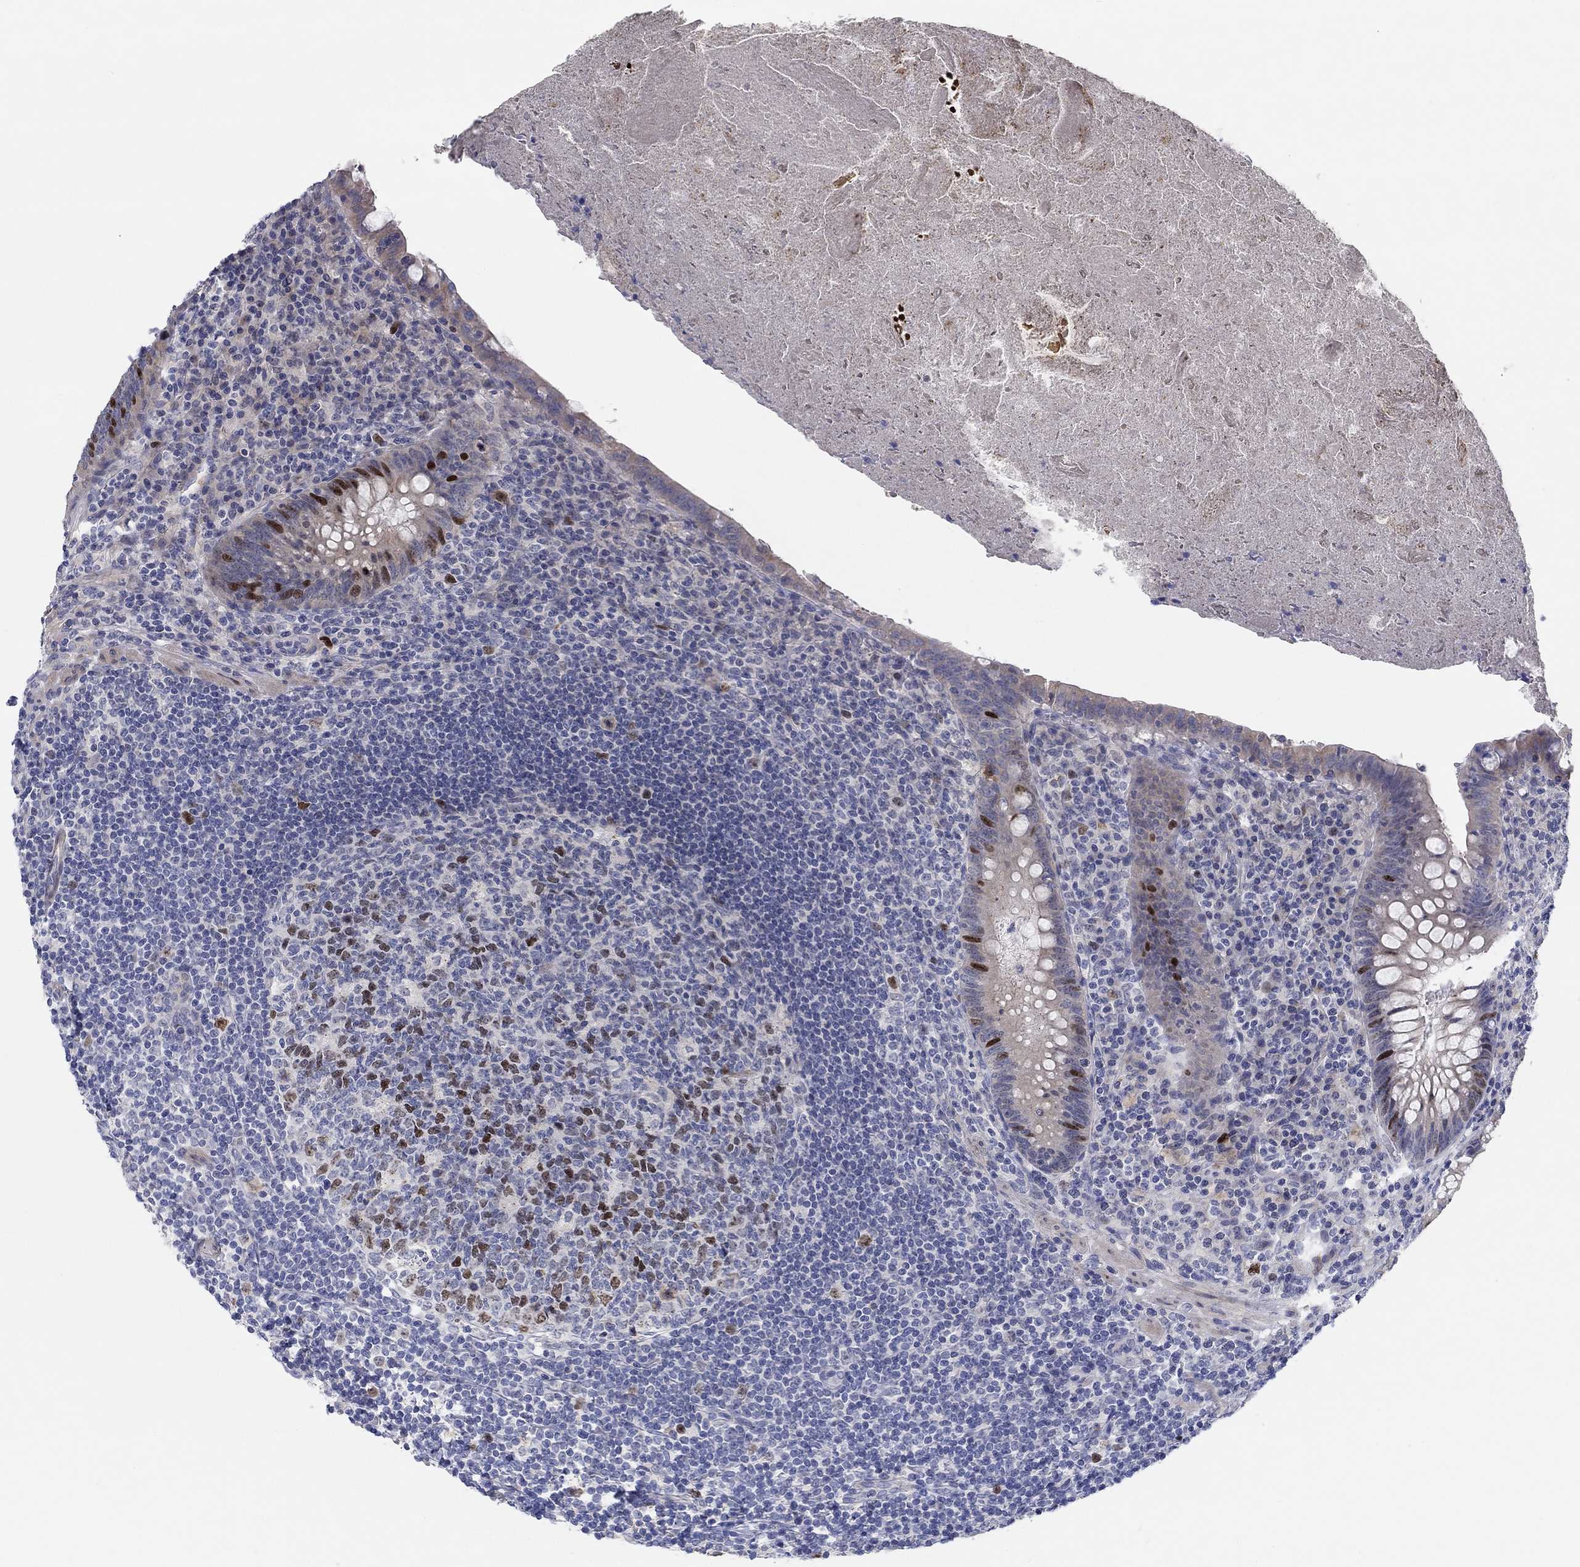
{"staining": {"intensity": "strong", "quantity": "<25%", "location": "nuclear"}, "tissue": "appendix", "cell_type": "Glandular cells", "image_type": "normal", "snomed": [{"axis": "morphology", "description": "Normal tissue, NOS"}, {"axis": "topography", "description": "Appendix"}], "caption": "A photomicrograph showing strong nuclear staining in about <25% of glandular cells in benign appendix, as visualized by brown immunohistochemical staining.", "gene": "PRC1", "patient": {"sex": "male", "age": 47}}